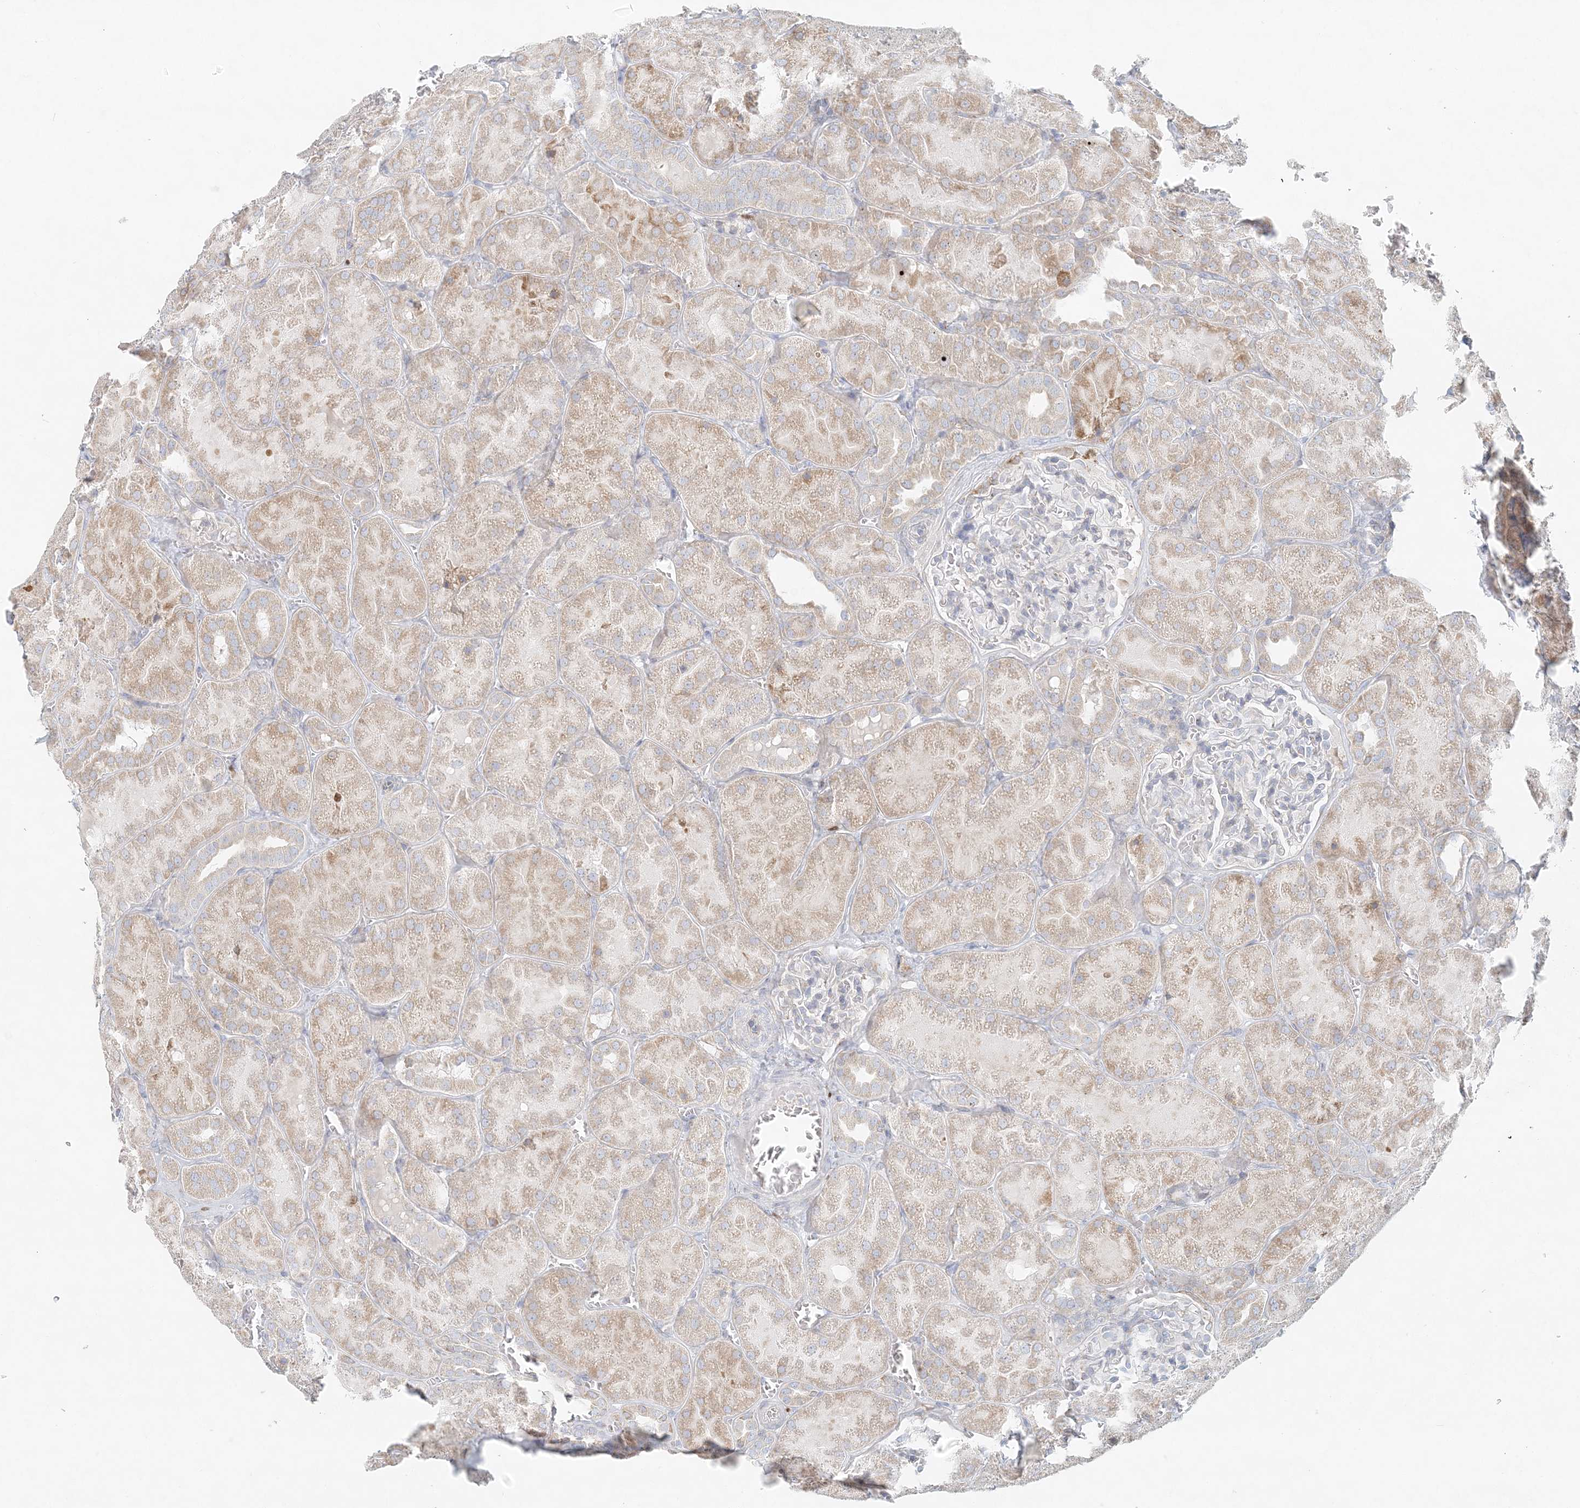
{"staining": {"intensity": "negative", "quantity": "none", "location": "none"}, "tissue": "kidney", "cell_type": "Cells in glomeruli", "image_type": "normal", "snomed": [{"axis": "morphology", "description": "Normal tissue, NOS"}, {"axis": "topography", "description": "Kidney"}], "caption": "High magnification brightfield microscopy of unremarkable kidney stained with DAB (brown) and counterstained with hematoxylin (blue): cells in glomeruli show no significant positivity. Brightfield microscopy of immunohistochemistry stained with DAB (brown) and hematoxylin (blue), captured at high magnification.", "gene": "STK11IP", "patient": {"sex": "male", "age": 28}}